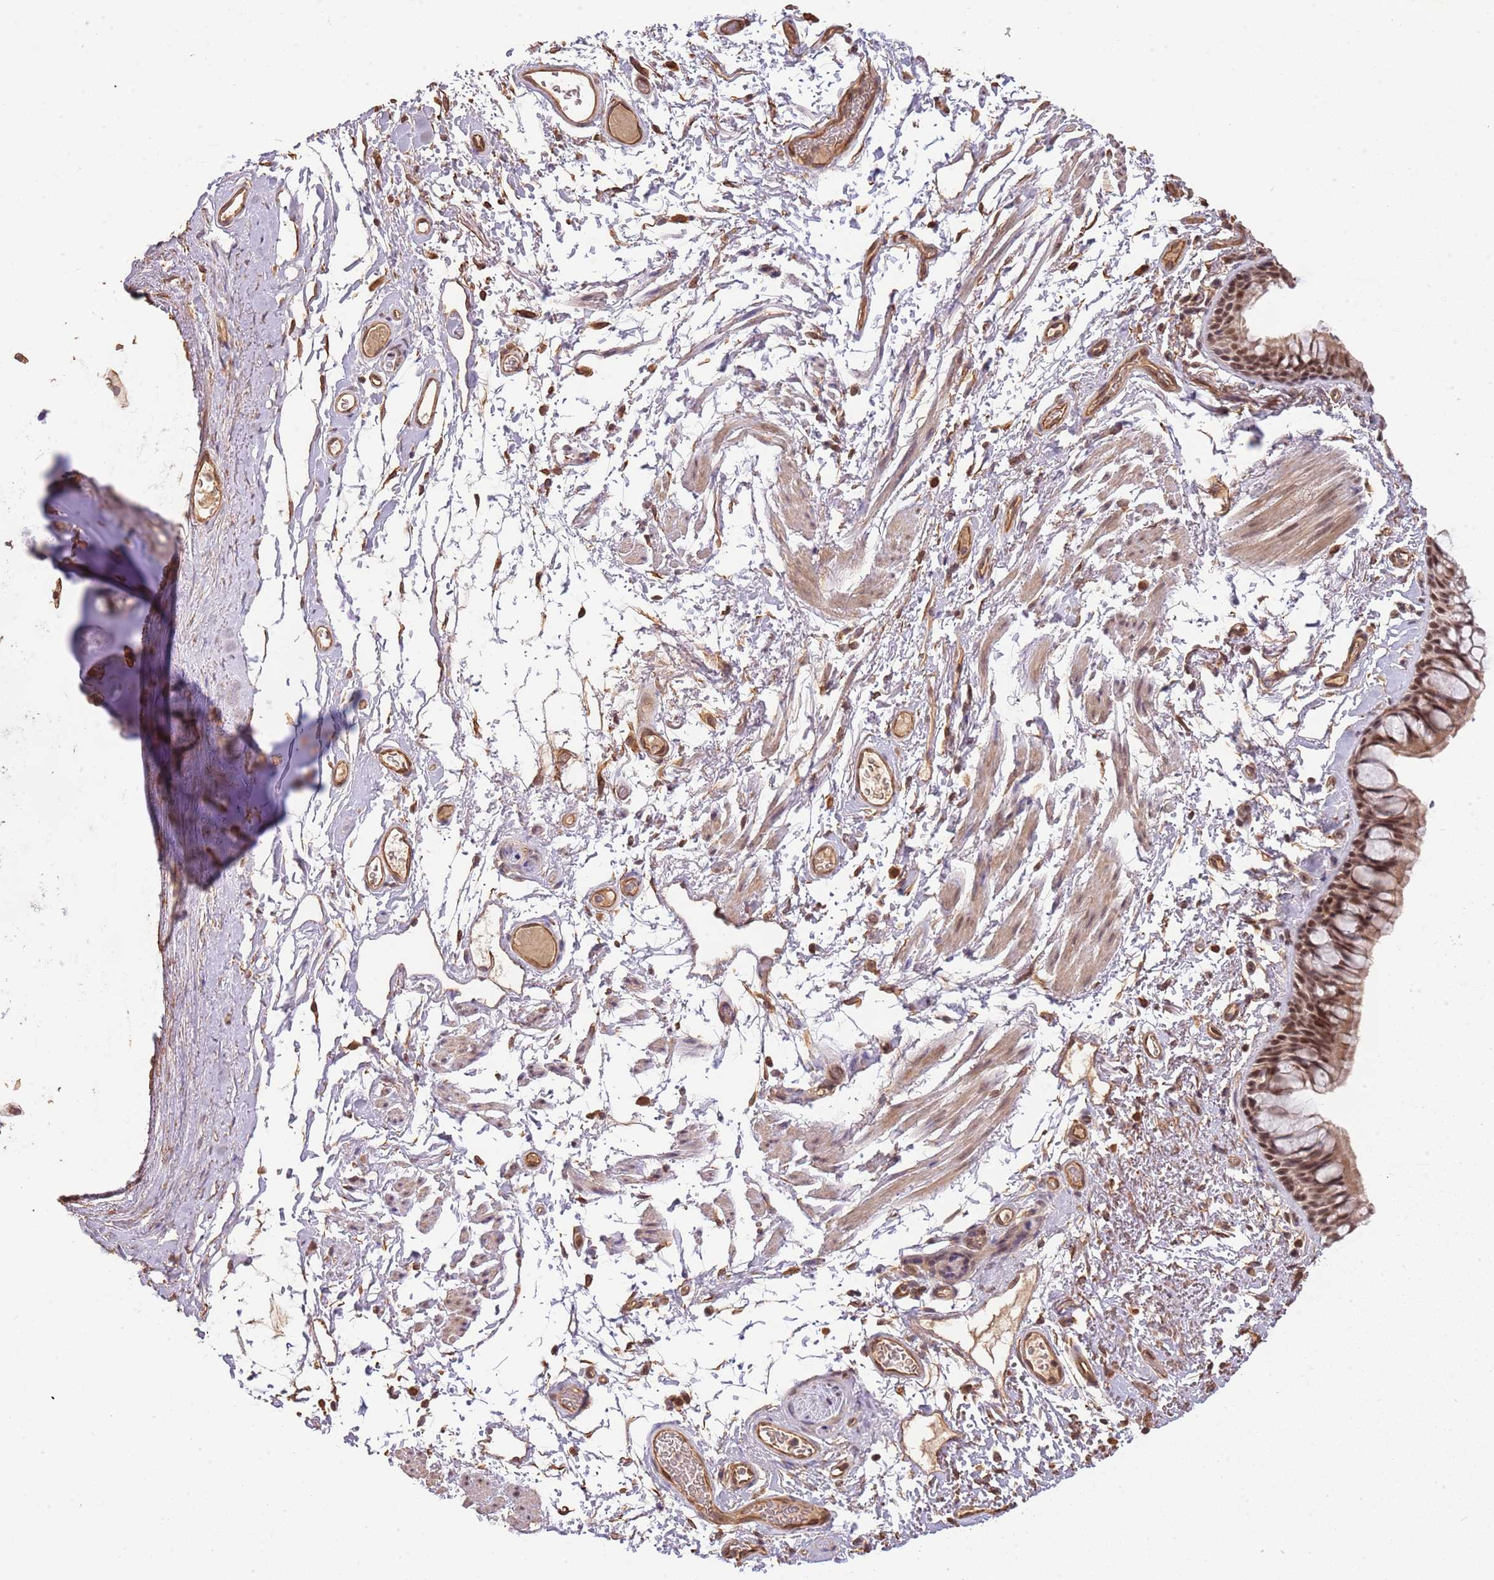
{"staining": {"intensity": "moderate", "quantity": ">75%", "location": "cytoplasmic/membranous,nuclear"}, "tissue": "bronchus", "cell_type": "Respiratory epithelial cells", "image_type": "normal", "snomed": [{"axis": "morphology", "description": "Normal tissue, NOS"}, {"axis": "topography", "description": "Cartilage tissue"}, {"axis": "topography", "description": "Bronchus"}], "caption": "Moderate cytoplasmic/membranous,nuclear protein expression is present in about >75% of respiratory epithelial cells in bronchus. The protein of interest is shown in brown color, while the nuclei are stained blue.", "gene": "SURF2", "patient": {"sex": "female", "age": 73}}